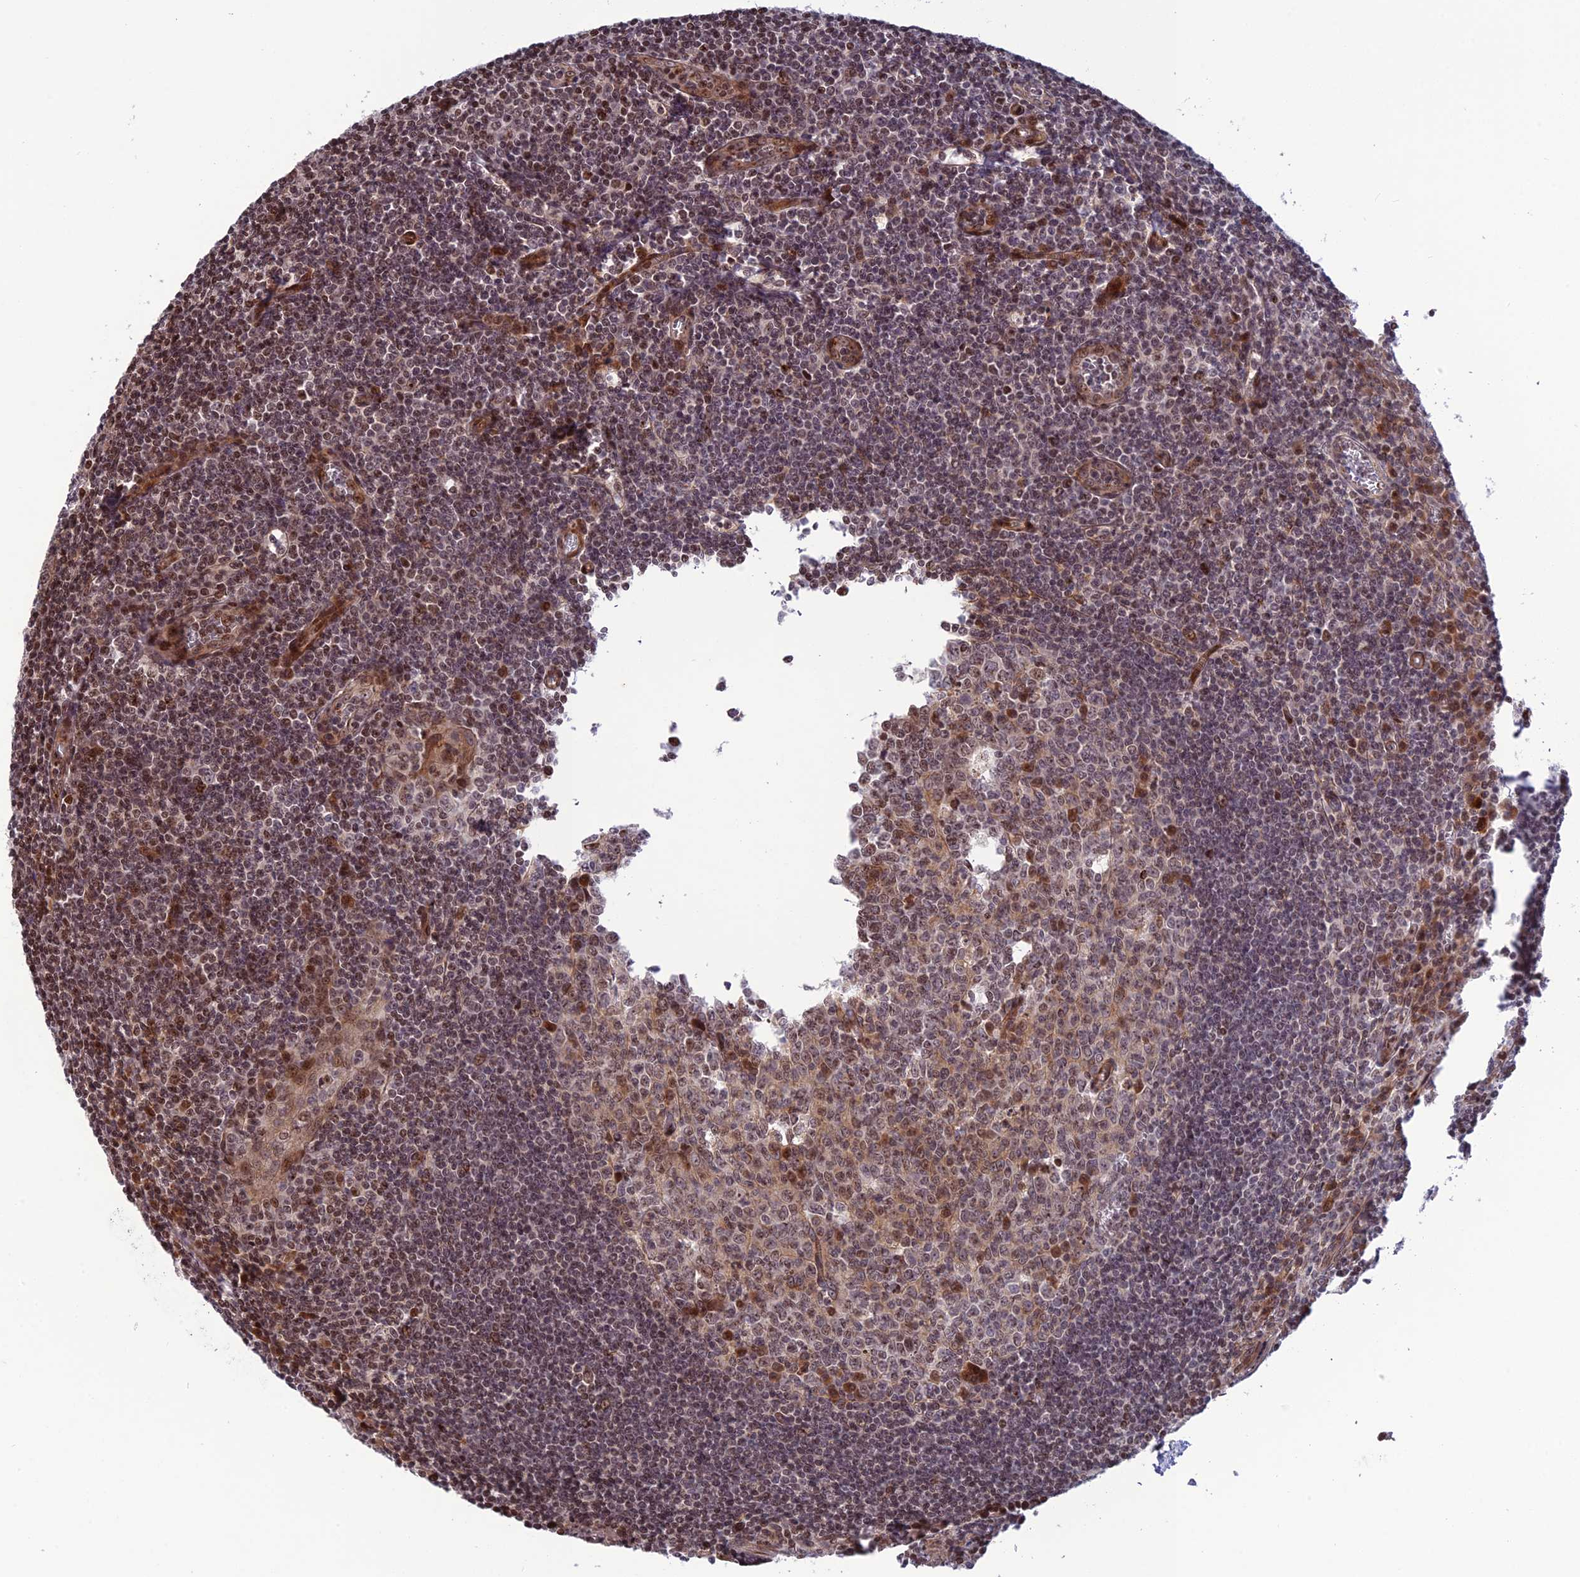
{"staining": {"intensity": "moderate", "quantity": "<25%", "location": "nuclear"}, "tissue": "tonsil", "cell_type": "Germinal center cells", "image_type": "normal", "snomed": [{"axis": "morphology", "description": "Normal tissue, NOS"}, {"axis": "topography", "description": "Tonsil"}], "caption": "Immunohistochemistry (IHC) of unremarkable human tonsil exhibits low levels of moderate nuclear positivity in about <25% of germinal center cells.", "gene": "SMIM7", "patient": {"sex": "male", "age": 27}}